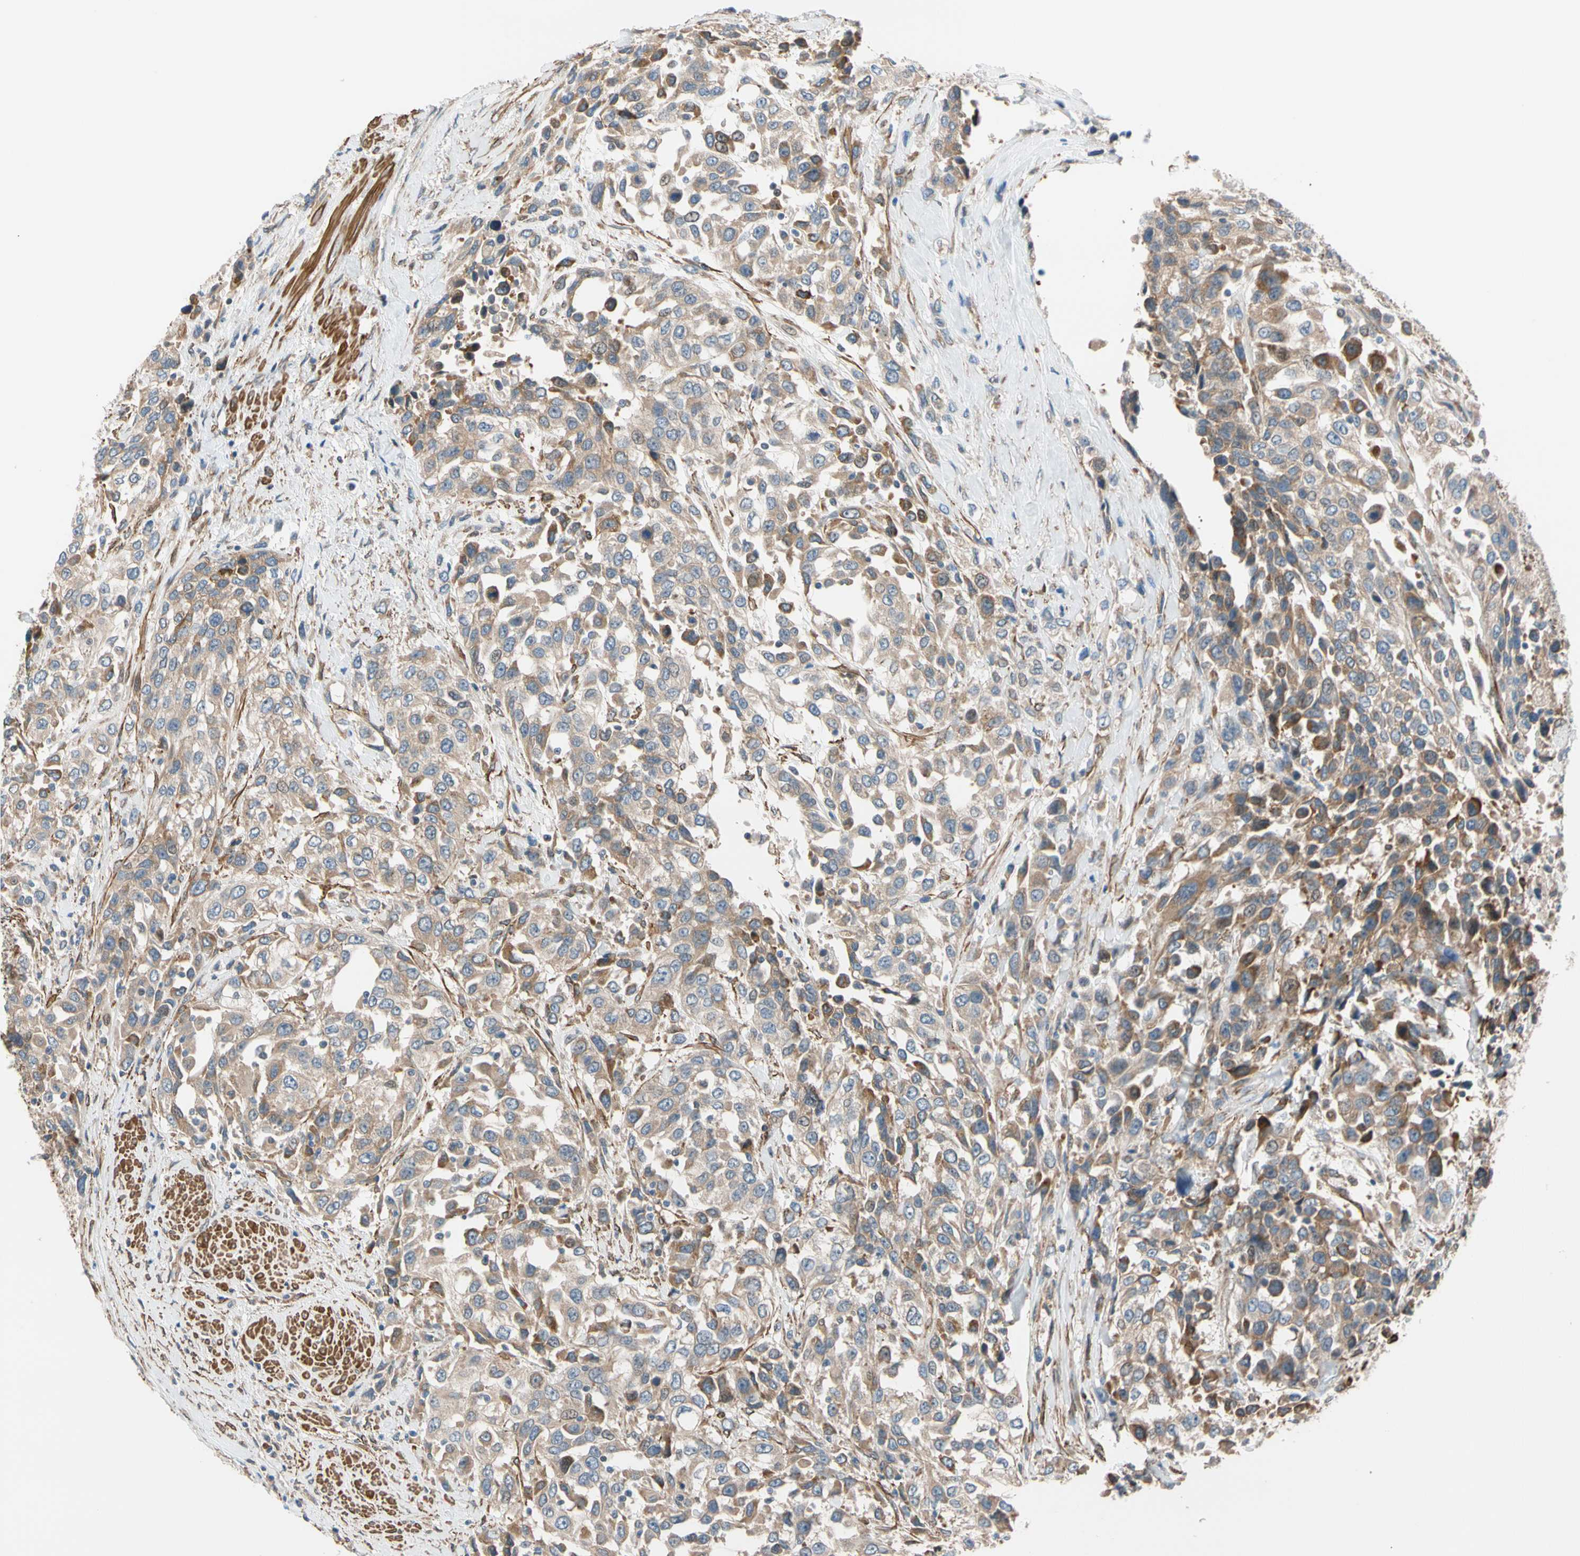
{"staining": {"intensity": "weak", "quantity": ">75%", "location": "cytoplasmic/membranous"}, "tissue": "urothelial cancer", "cell_type": "Tumor cells", "image_type": "cancer", "snomed": [{"axis": "morphology", "description": "Urothelial carcinoma, High grade"}, {"axis": "topography", "description": "Urinary bladder"}], "caption": "Human urothelial cancer stained with a protein marker exhibits weak staining in tumor cells.", "gene": "LIMK2", "patient": {"sex": "female", "age": 80}}